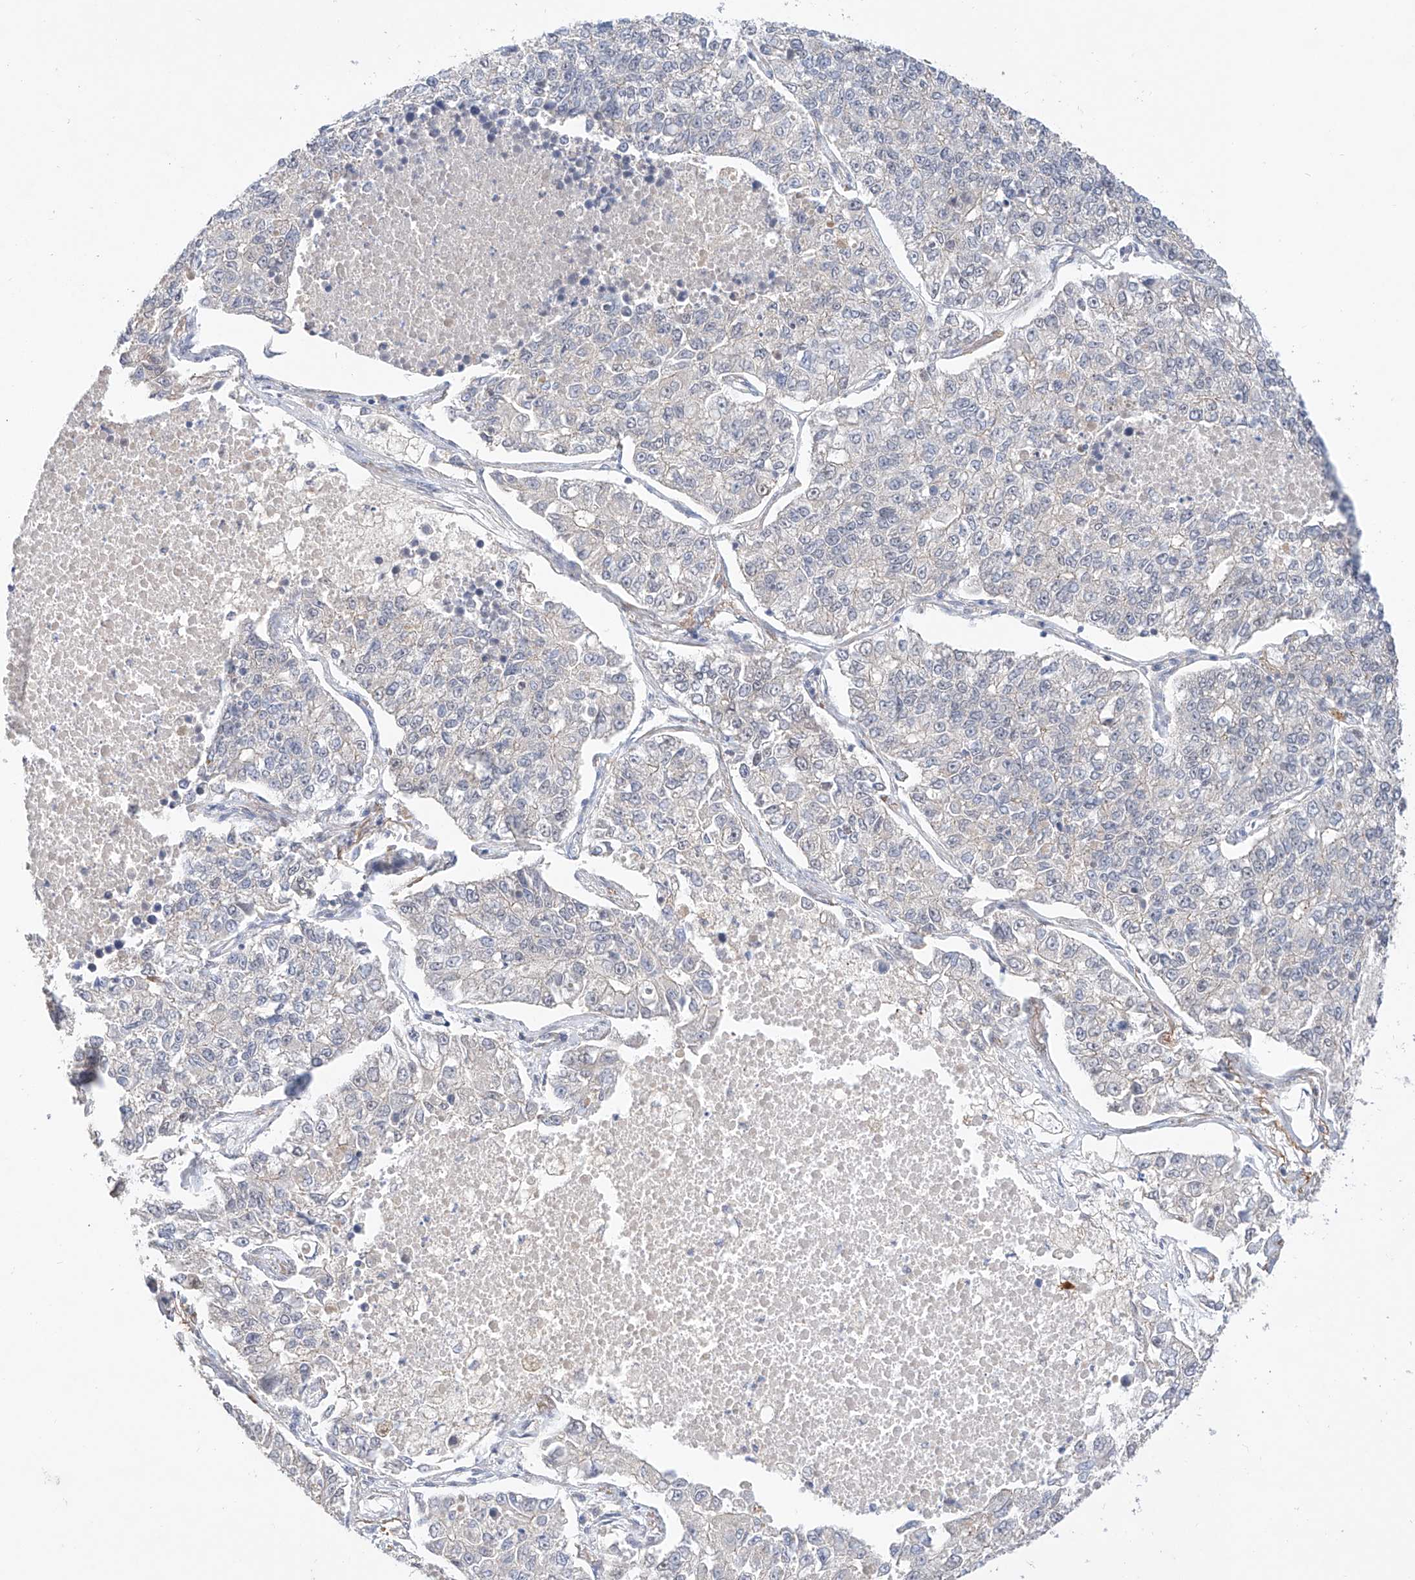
{"staining": {"intensity": "negative", "quantity": "none", "location": "none"}, "tissue": "lung cancer", "cell_type": "Tumor cells", "image_type": "cancer", "snomed": [{"axis": "morphology", "description": "Adenocarcinoma, NOS"}, {"axis": "topography", "description": "Lung"}], "caption": "DAB (3,3'-diaminobenzidine) immunohistochemical staining of lung cancer reveals no significant staining in tumor cells.", "gene": "TSR2", "patient": {"sex": "male", "age": 49}}